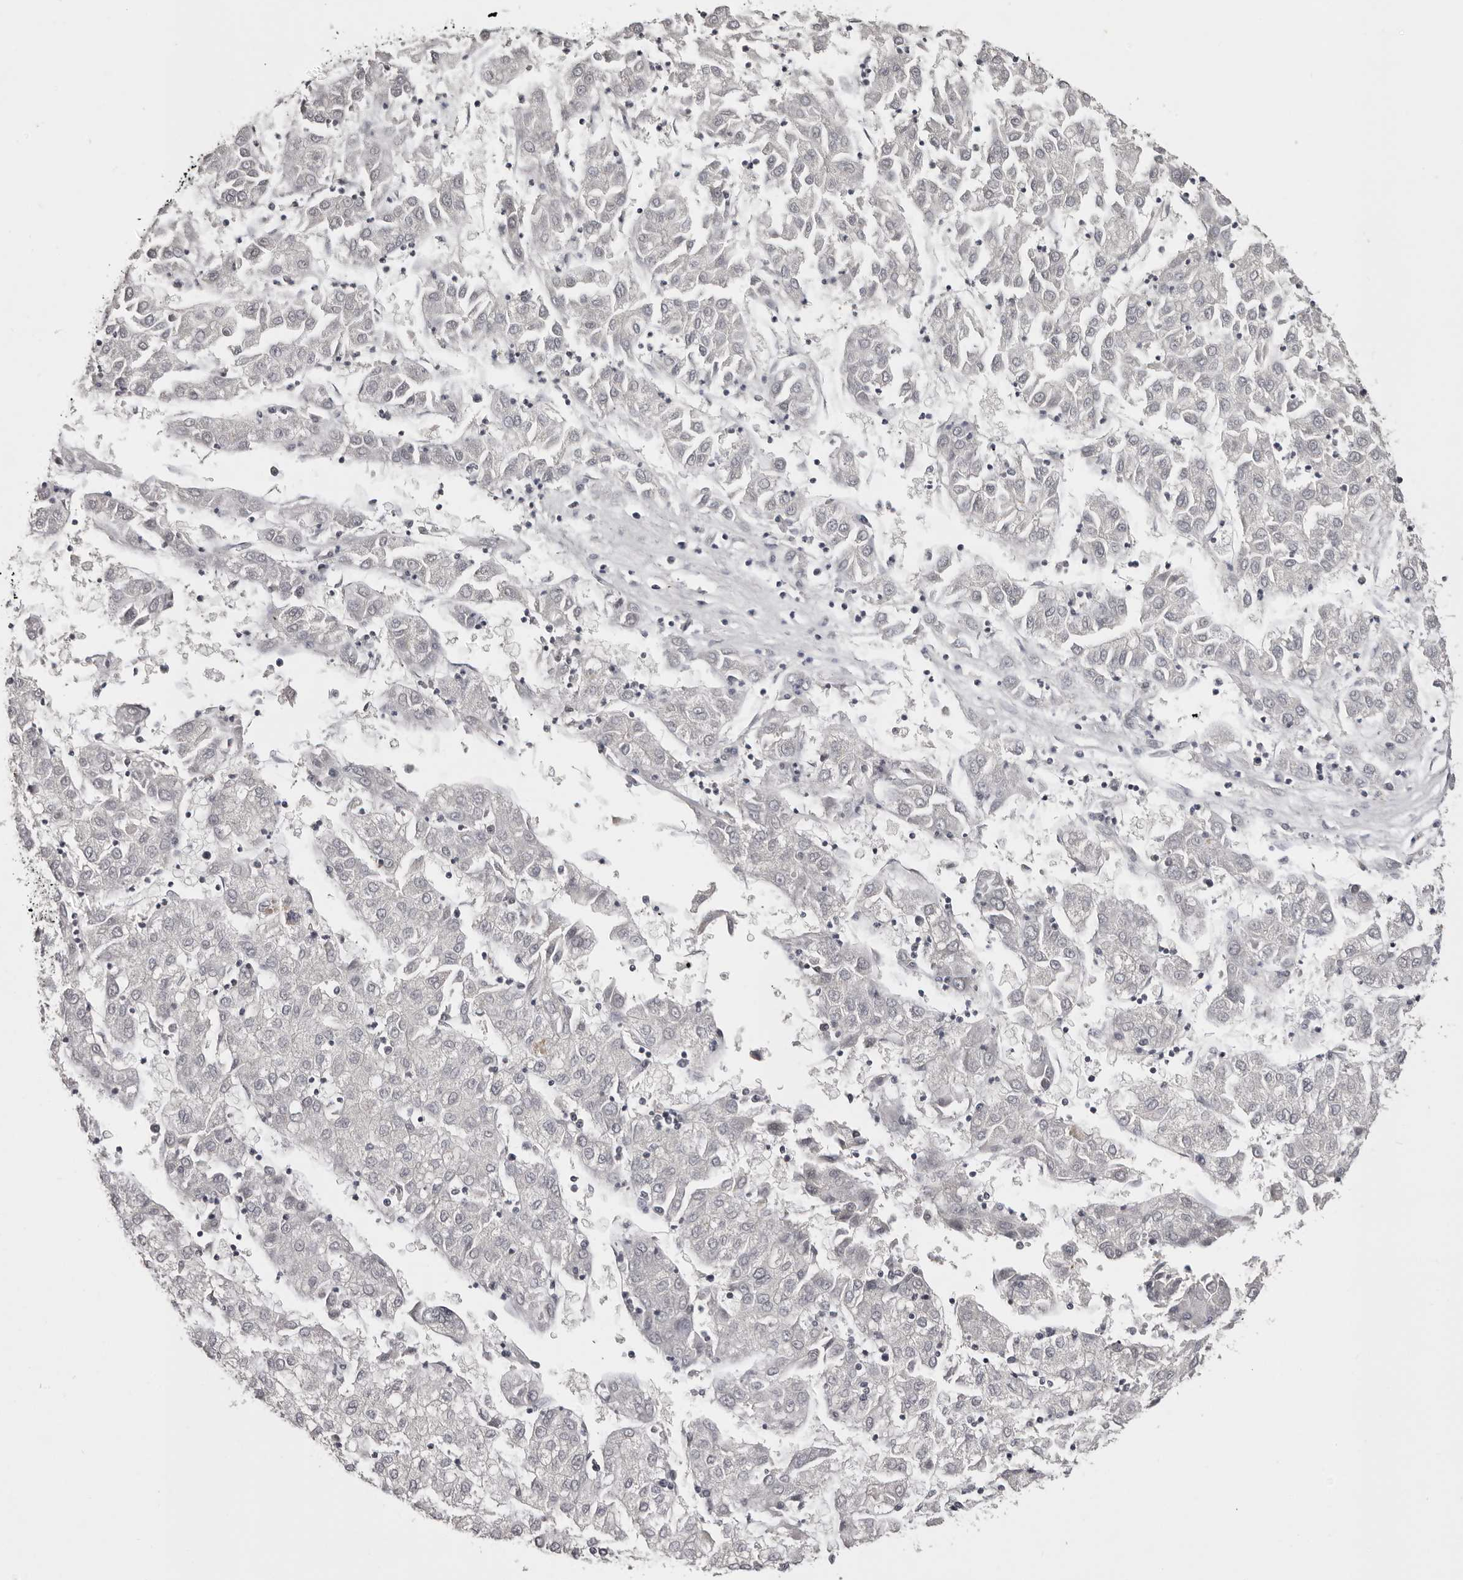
{"staining": {"intensity": "negative", "quantity": "none", "location": "none"}, "tissue": "liver cancer", "cell_type": "Tumor cells", "image_type": "cancer", "snomed": [{"axis": "morphology", "description": "Carcinoma, Hepatocellular, NOS"}, {"axis": "topography", "description": "Liver"}], "caption": "Tumor cells are negative for brown protein staining in liver cancer (hepatocellular carcinoma).", "gene": "KLHL38", "patient": {"sex": "male", "age": 72}}